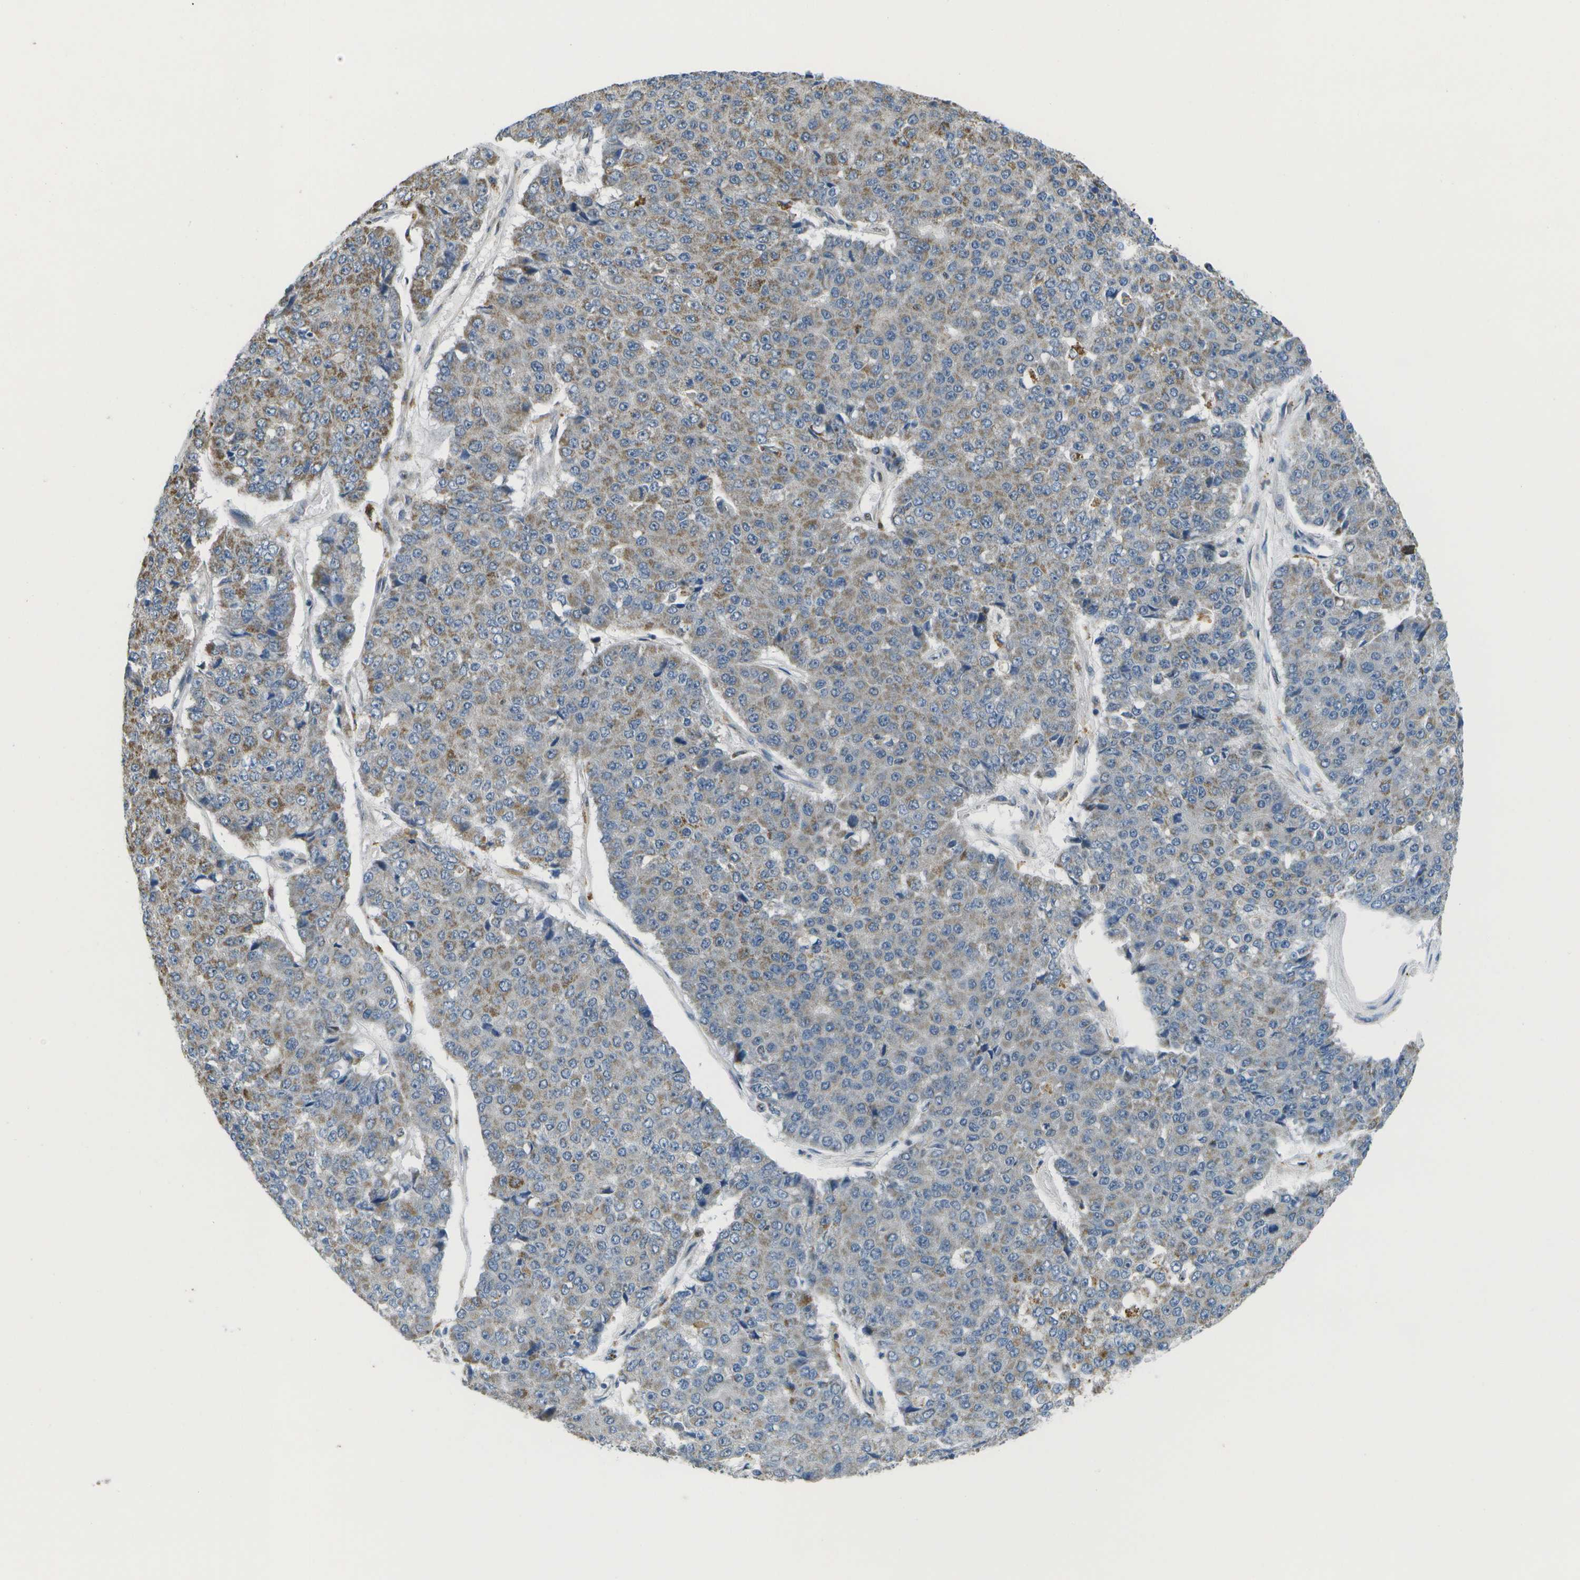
{"staining": {"intensity": "moderate", "quantity": "<25%", "location": "cytoplasmic/membranous"}, "tissue": "pancreatic cancer", "cell_type": "Tumor cells", "image_type": "cancer", "snomed": [{"axis": "morphology", "description": "Adenocarcinoma, NOS"}, {"axis": "topography", "description": "Pancreas"}], "caption": "Immunohistochemistry histopathology image of neoplastic tissue: pancreatic adenocarcinoma stained using immunohistochemistry exhibits low levels of moderate protein expression localized specifically in the cytoplasmic/membranous of tumor cells, appearing as a cytoplasmic/membranous brown color.", "gene": "GALNT15", "patient": {"sex": "male", "age": 50}}